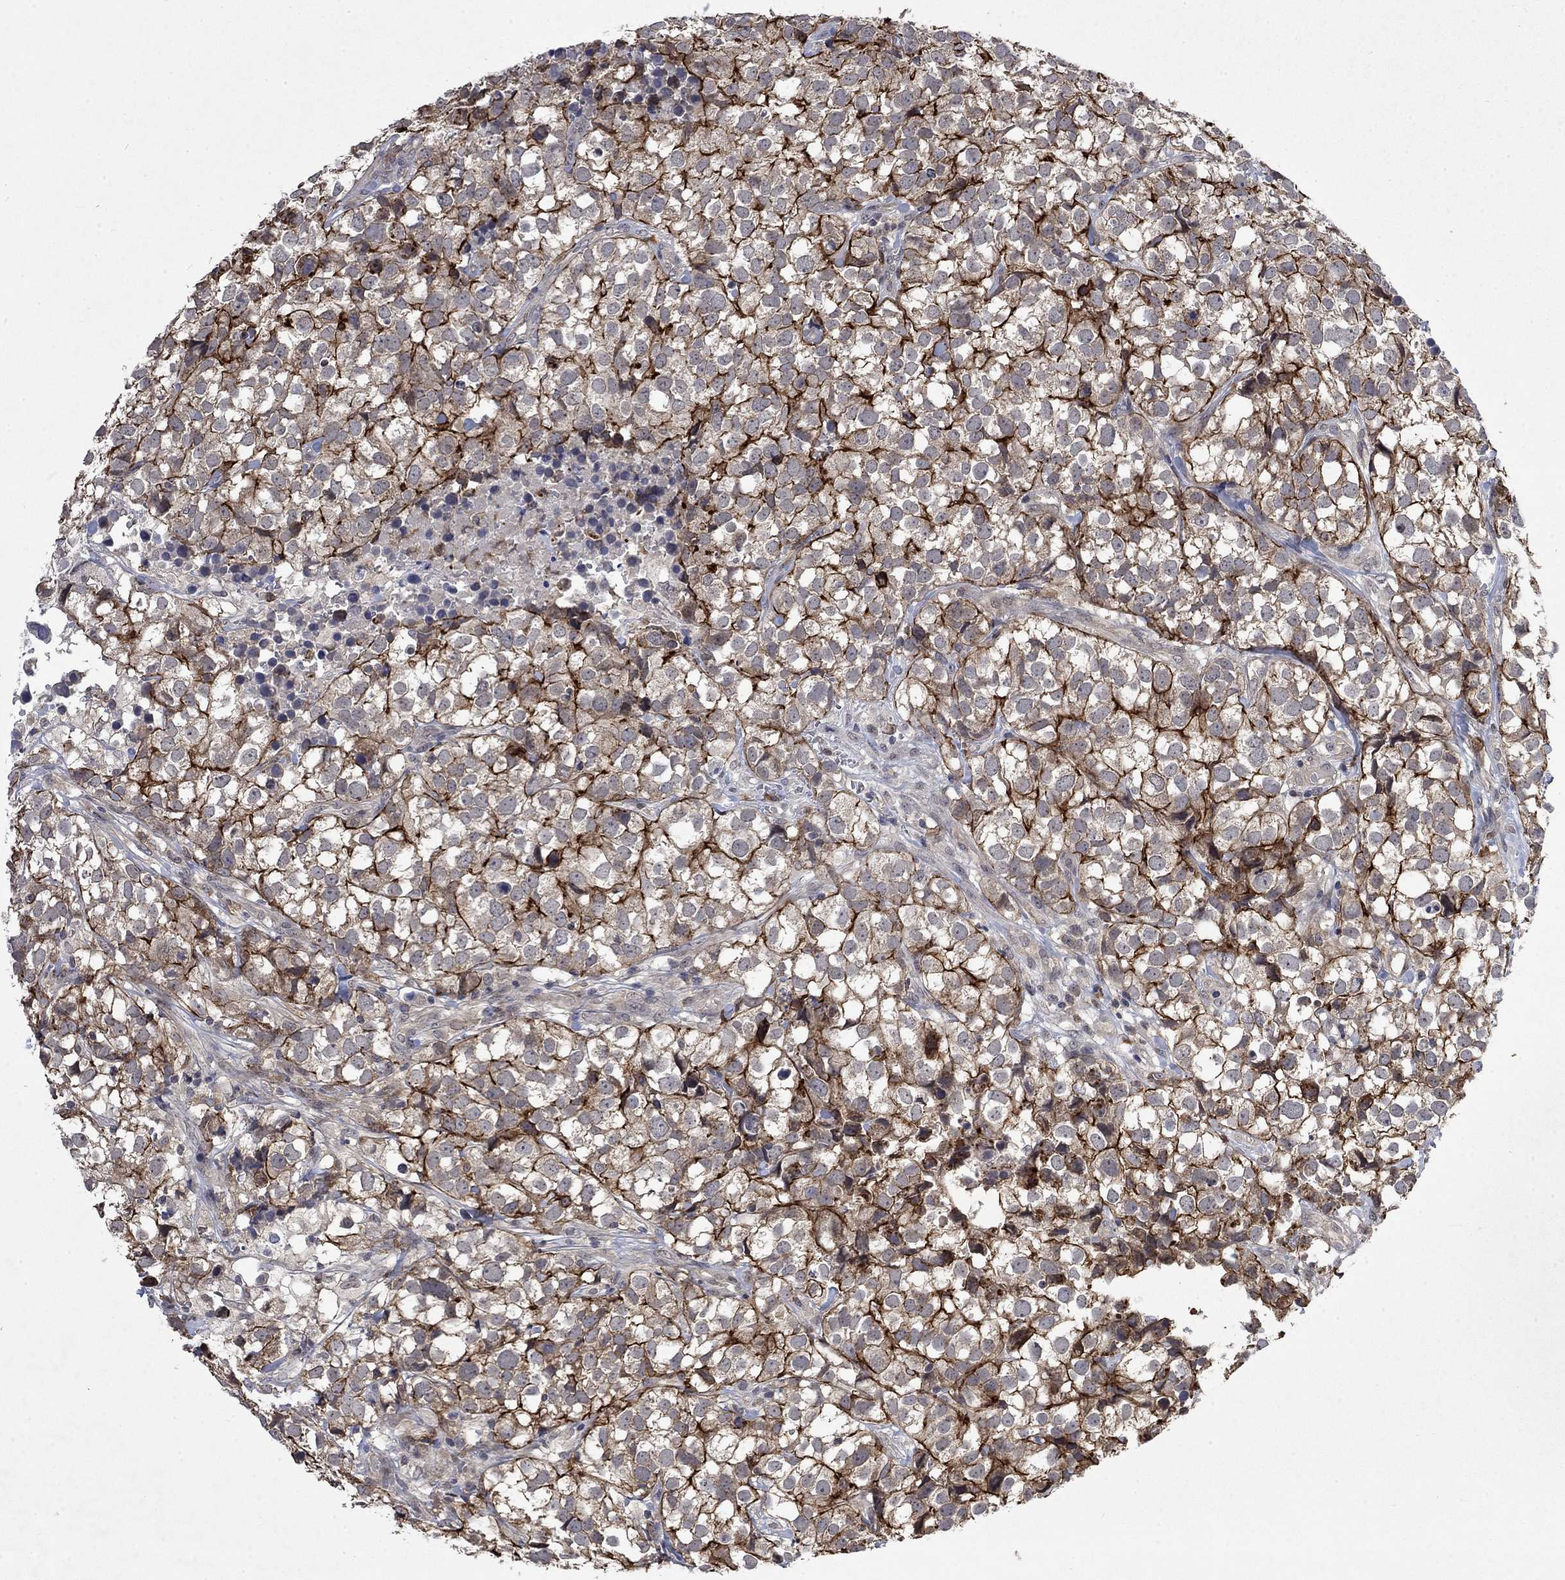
{"staining": {"intensity": "strong", "quantity": "25%-75%", "location": "cytoplasmic/membranous"}, "tissue": "breast cancer", "cell_type": "Tumor cells", "image_type": "cancer", "snomed": [{"axis": "morphology", "description": "Duct carcinoma"}, {"axis": "topography", "description": "Breast"}], "caption": "Infiltrating ductal carcinoma (breast) stained with a brown dye reveals strong cytoplasmic/membranous positive expression in approximately 25%-75% of tumor cells.", "gene": "PPP1R9A", "patient": {"sex": "female", "age": 30}}